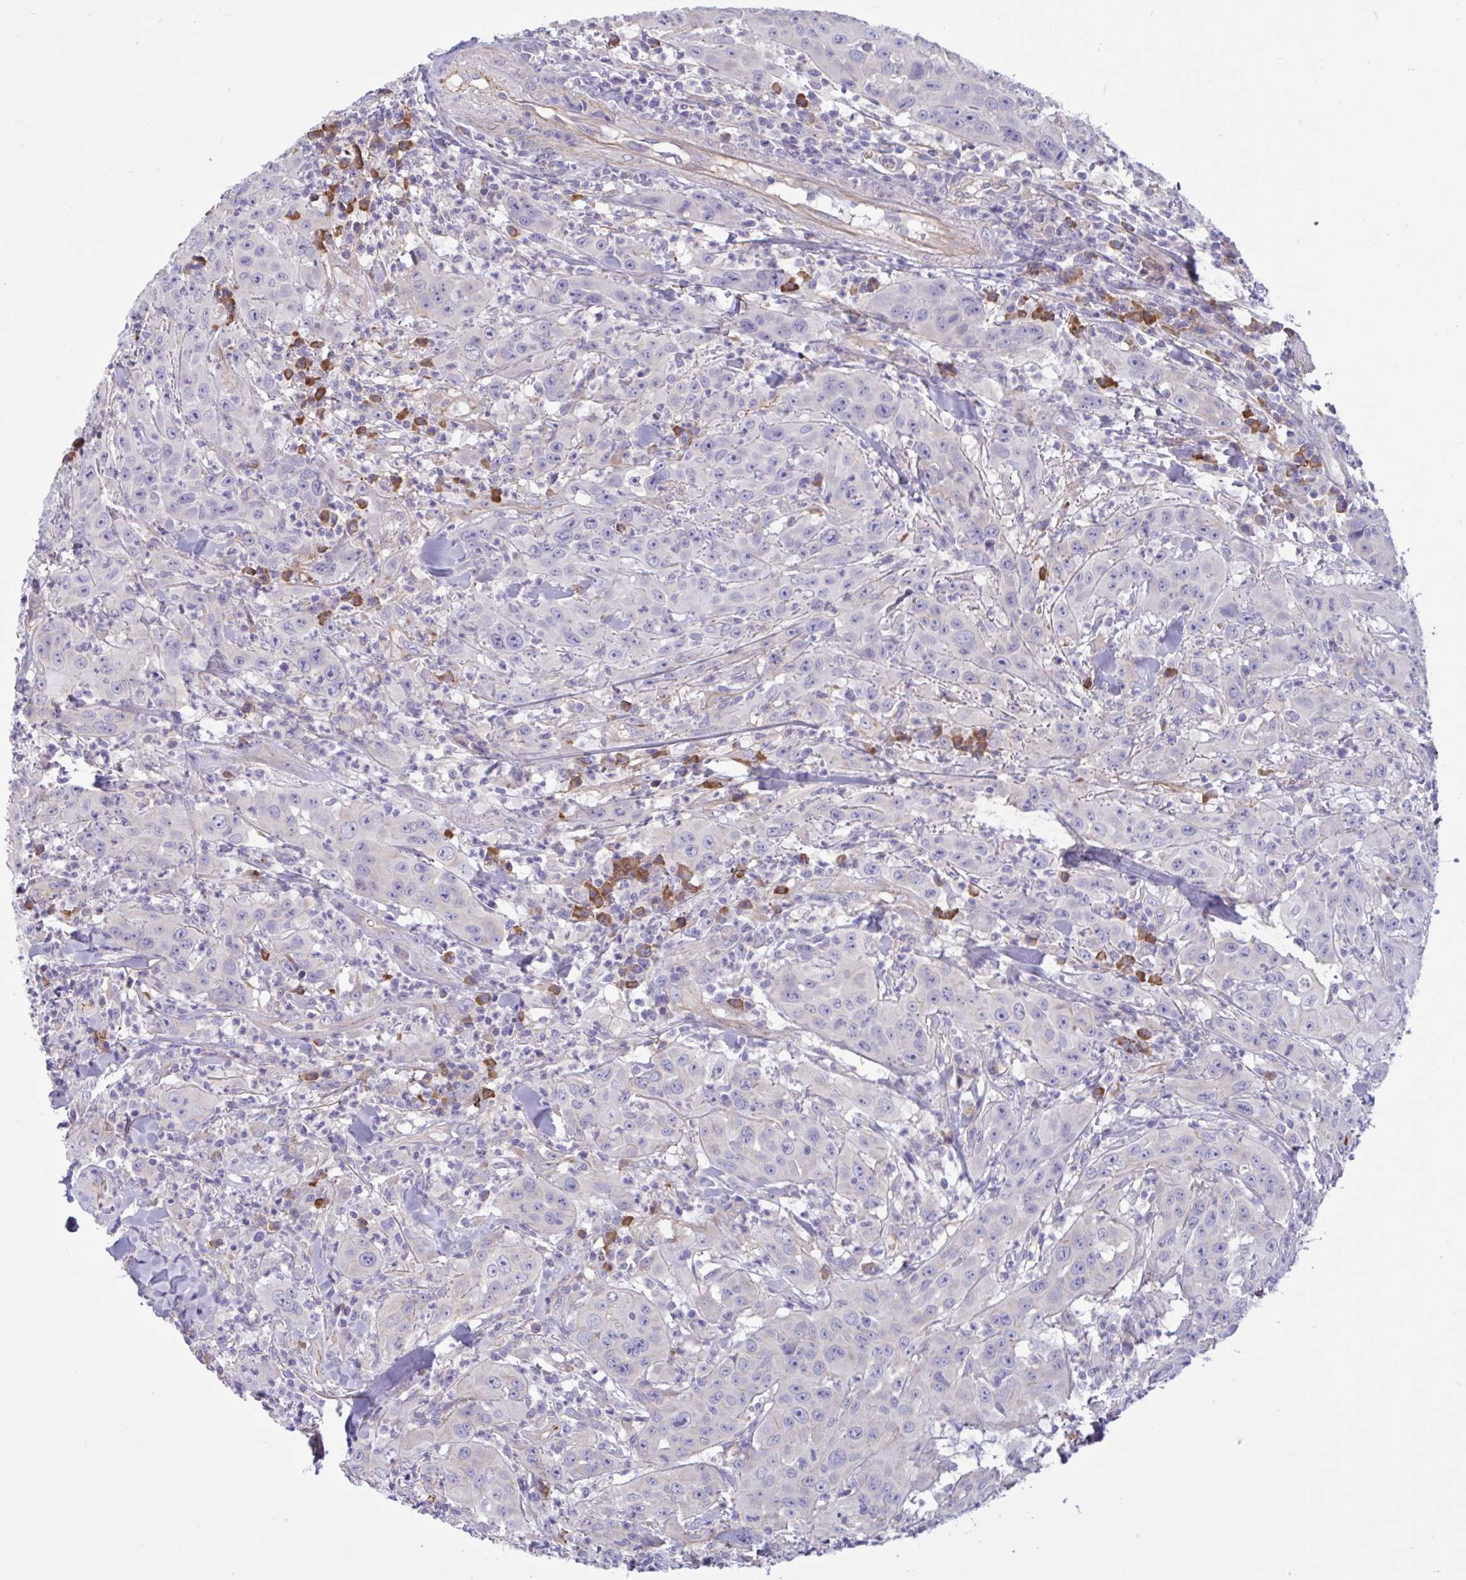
{"staining": {"intensity": "weak", "quantity": "<25%", "location": "cytoplasmic/membranous"}, "tissue": "head and neck cancer", "cell_type": "Tumor cells", "image_type": "cancer", "snomed": [{"axis": "morphology", "description": "Squamous cell carcinoma, NOS"}, {"axis": "topography", "description": "Skin"}, {"axis": "topography", "description": "Head-Neck"}], "caption": "There is no significant positivity in tumor cells of squamous cell carcinoma (head and neck).", "gene": "SLC66A1", "patient": {"sex": "male", "age": 80}}